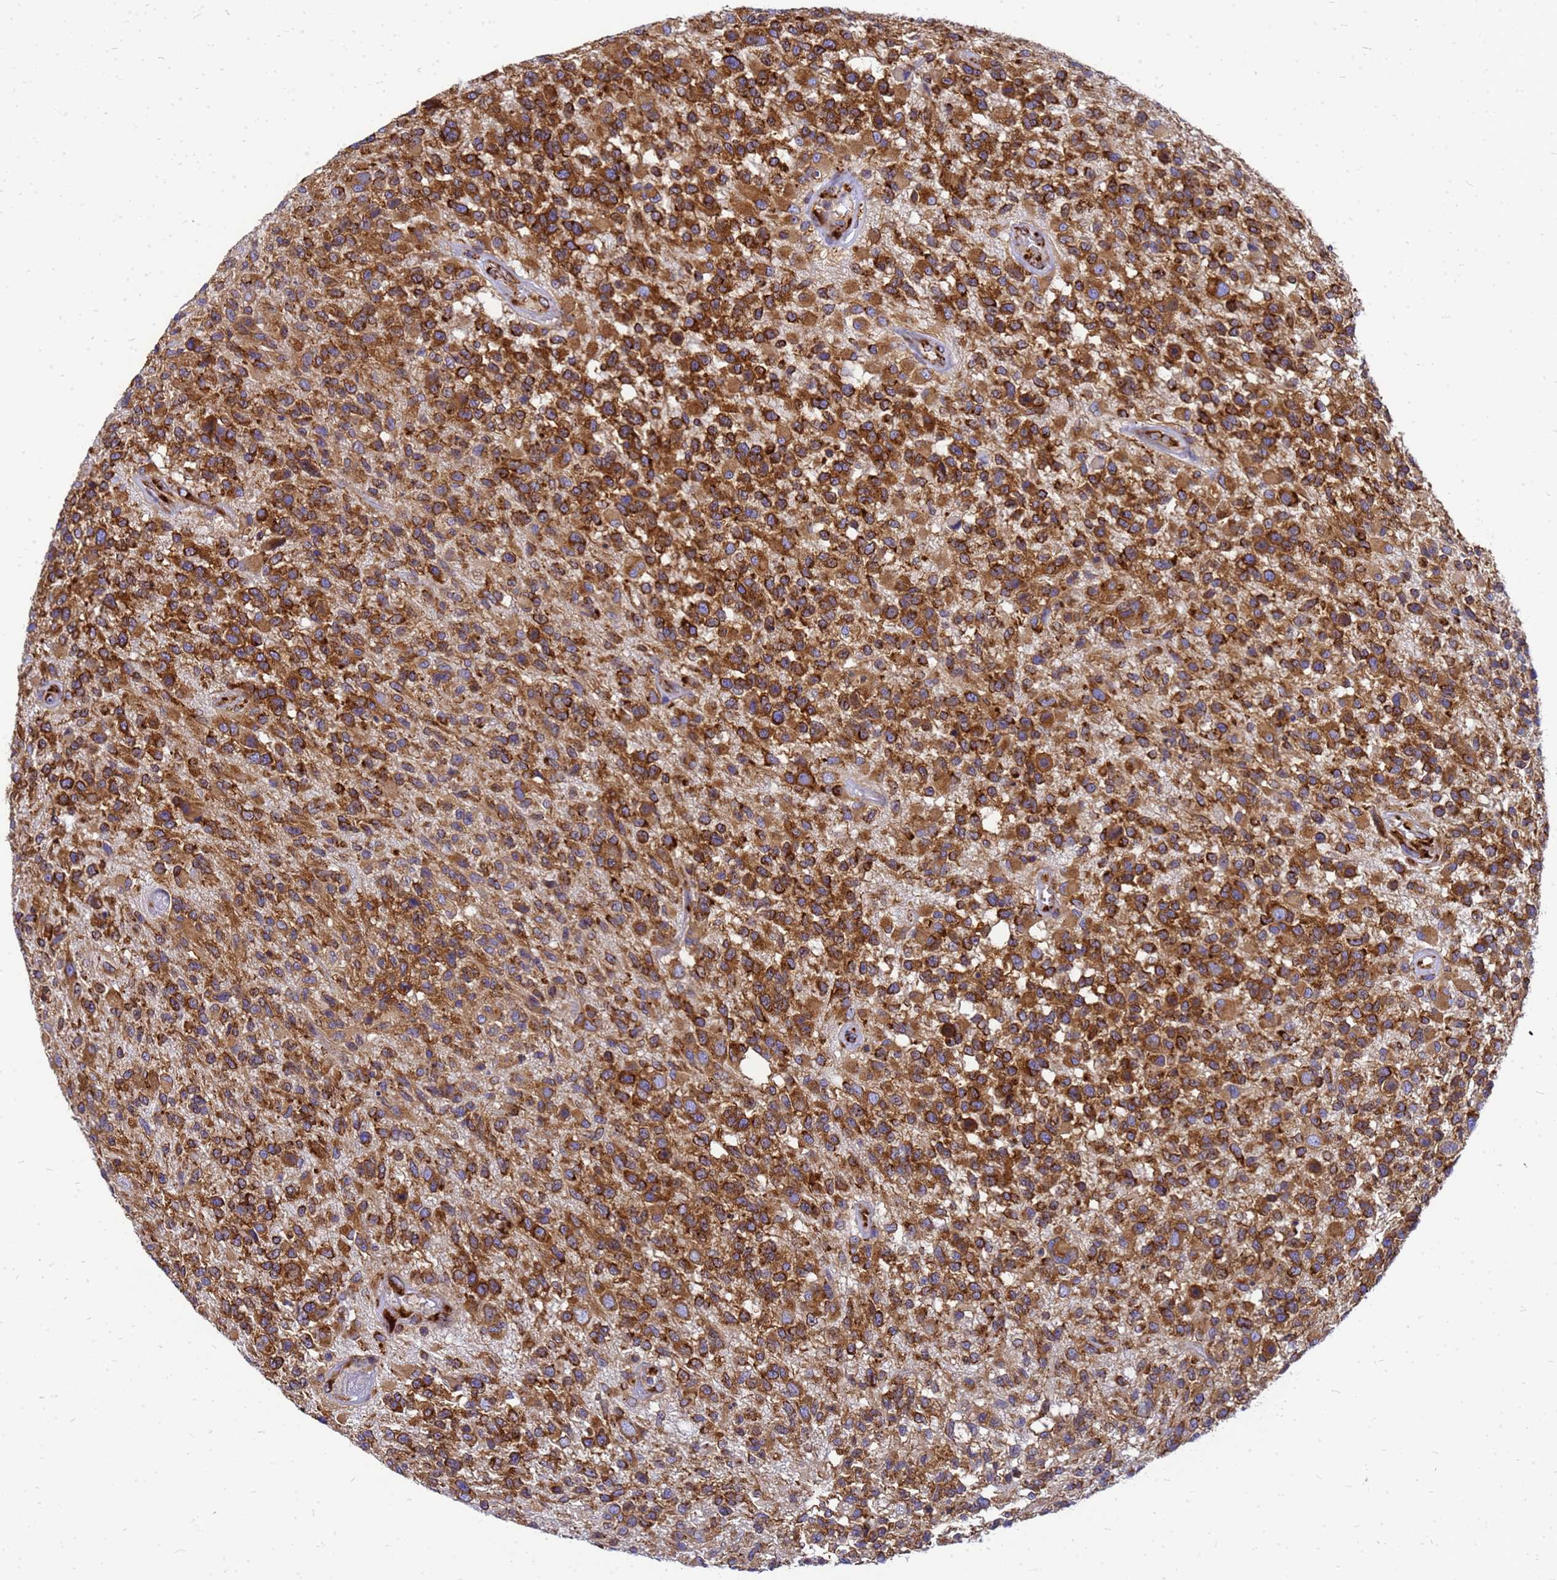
{"staining": {"intensity": "strong", "quantity": ">75%", "location": "cytoplasmic/membranous"}, "tissue": "glioma", "cell_type": "Tumor cells", "image_type": "cancer", "snomed": [{"axis": "morphology", "description": "Glioma, malignant, High grade"}, {"axis": "morphology", "description": "Glioblastoma, NOS"}, {"axis": "topography", "description": "Brain"}], "caption": "There is high levels of strong cytoplasmic/membranous expression in tumor cells of glioma, as demonstrated by immunohistochemical staining (brown color).", "gene": "EEF1D", "patient": {"sex": "male", "age": 60}}